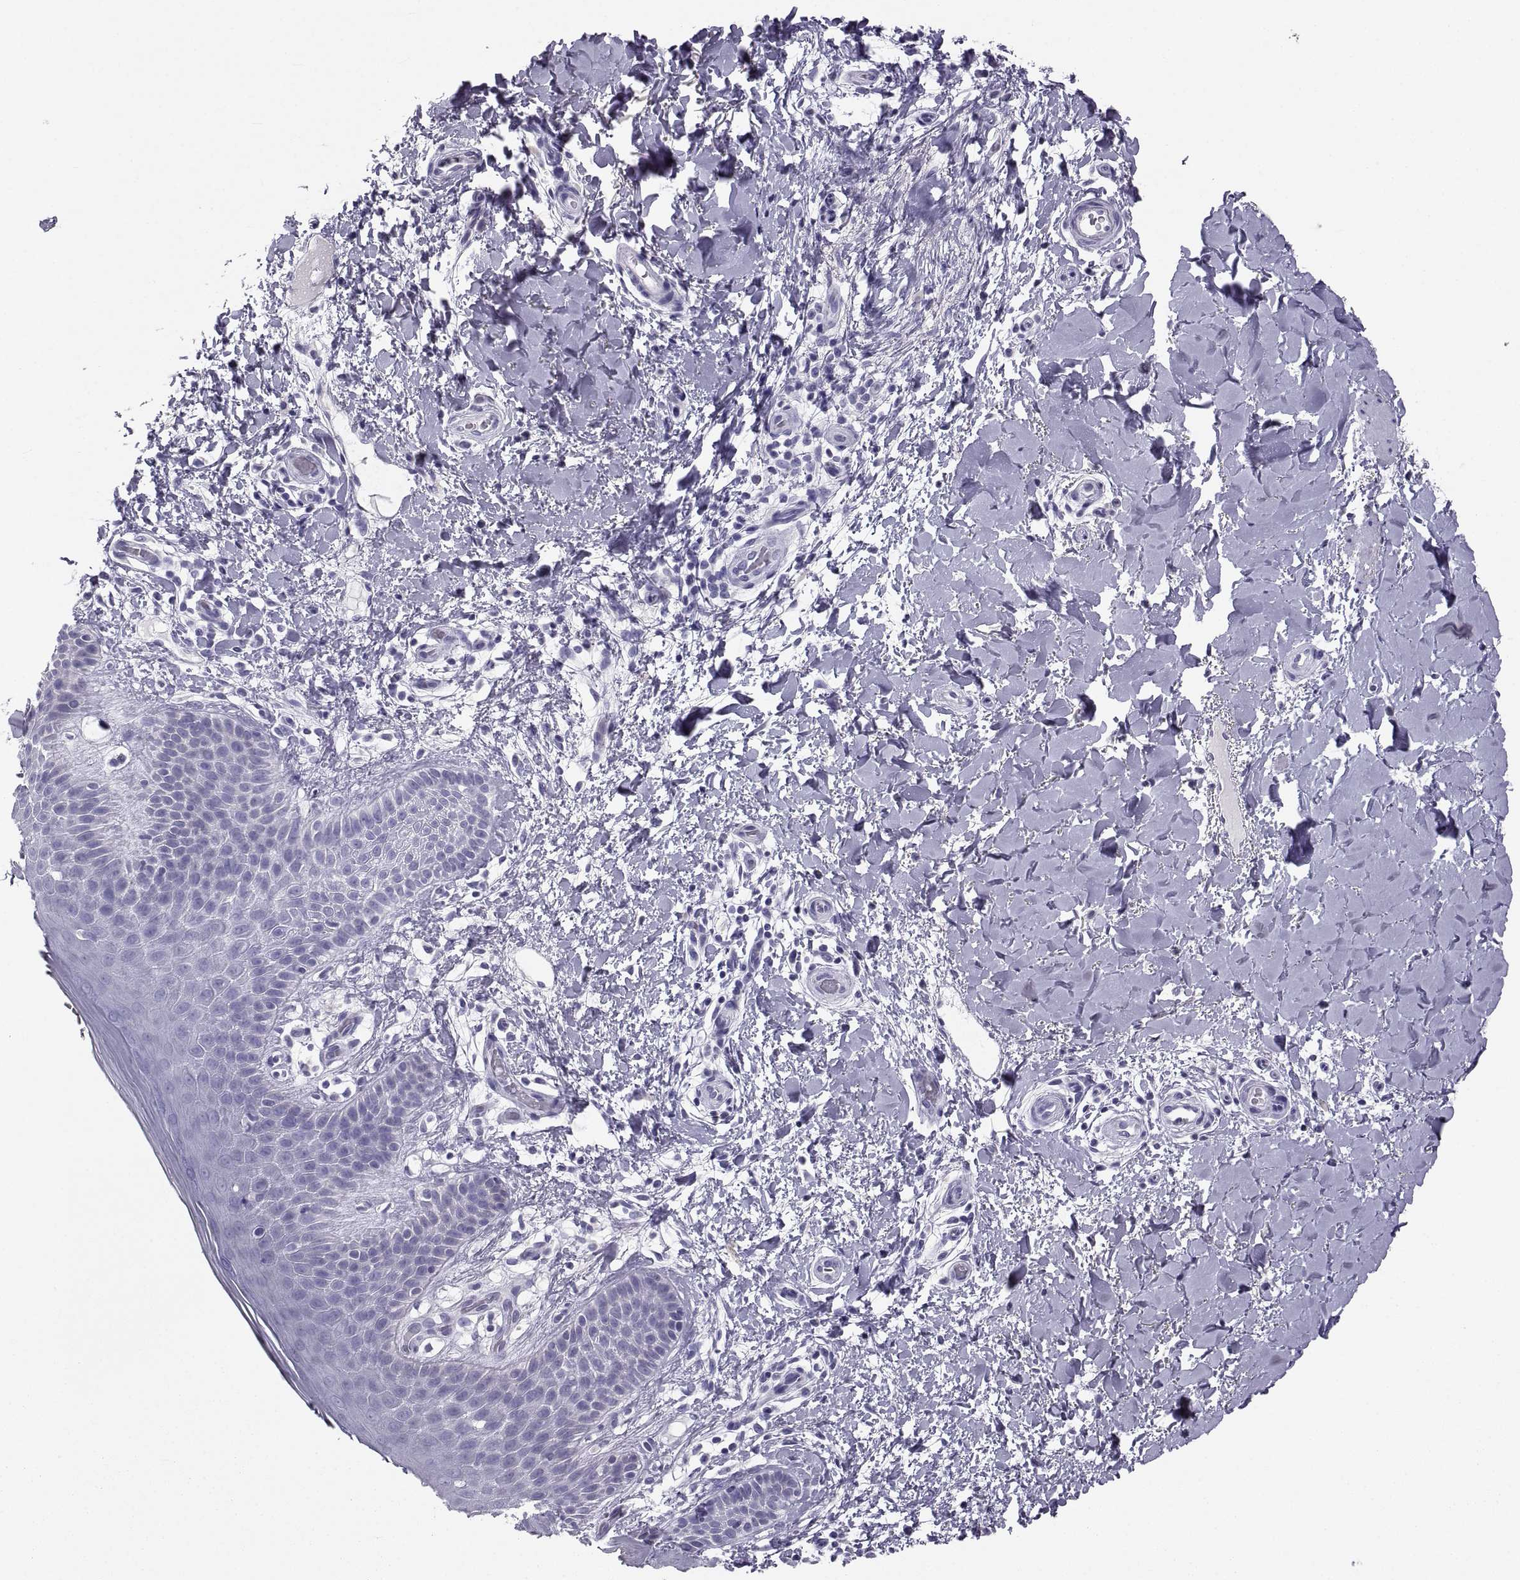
{"staining": {"intensity": "negative", "quantity": "none", "location": "none"}, "tissue": "skin", "cell_type": "Epidermal cells", "image_type": "normal", "snomed": [{"axis": "morphology", "description": "Normal tissue, NOS"}, {"axis": "topography", "description": "Anal"}], "caption": "Human skin stained for a protein using immunohistochemistry exhibits no staining in epidermal cells.", "gene": "PCSK1N", "patient": {"sex": "male", "age": 36}}